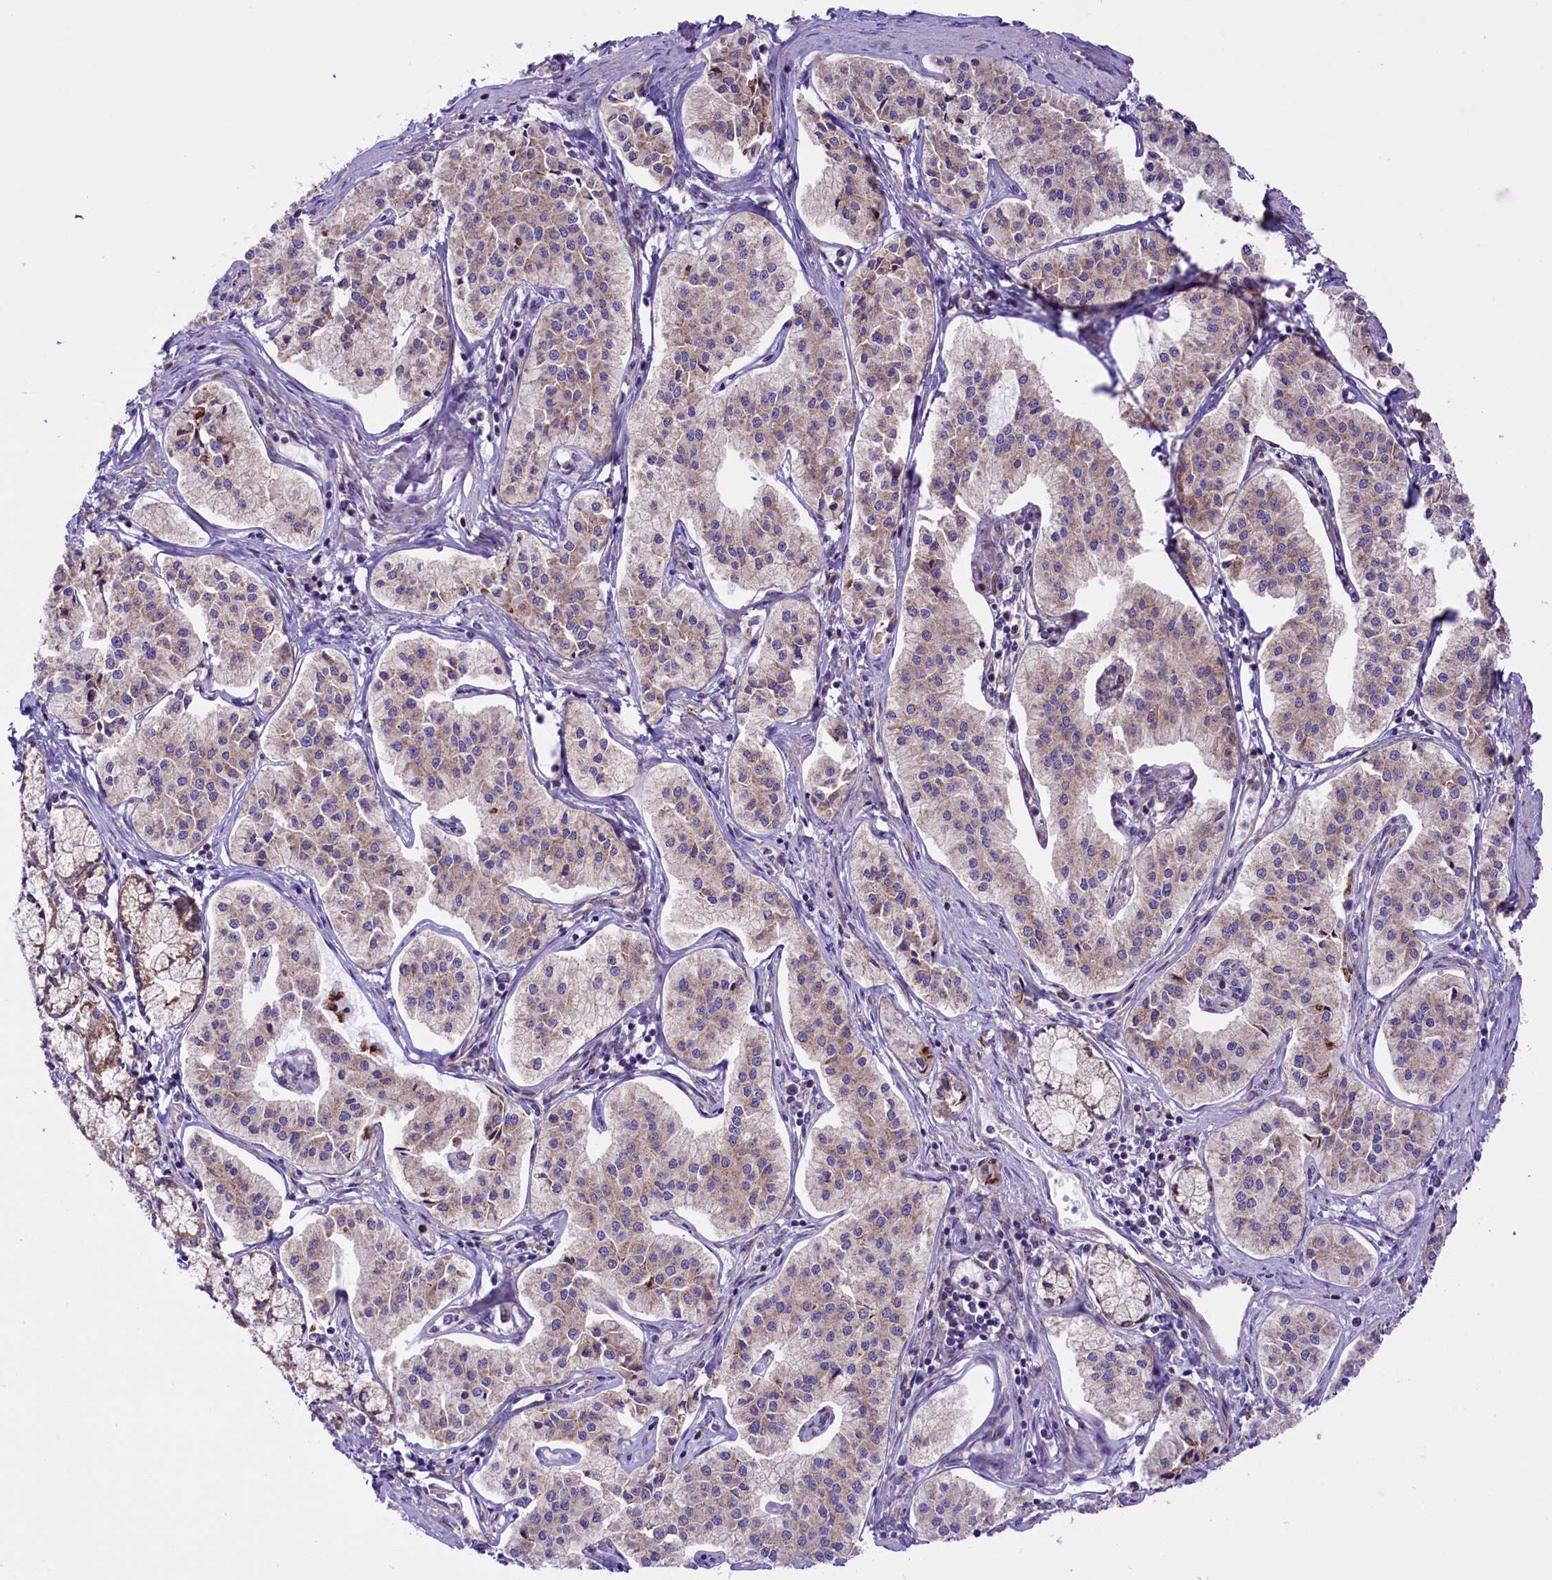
{"staining": {"intensity": "weak", "quantity": "<25%", "location": "cytoplasmic/membranous"}, "tissue": "pancreatic cancer", "cell_type": "Tumor cells", "image_type": "cancer", "snomed": [{"axis": "morphology", "description": "Adenocarcinoma, NOS"}, {"axis": "topography", "description": "Pancreas"}], "caption": "A high-resolution micrograph shows immunohistochemistry (IHC) staining of adenocarcinoma (pancreatic), which reveals no significant expression in tumor cells.", "gene": "PTPRU", "patient": {"sex": "female", "age": 50}}